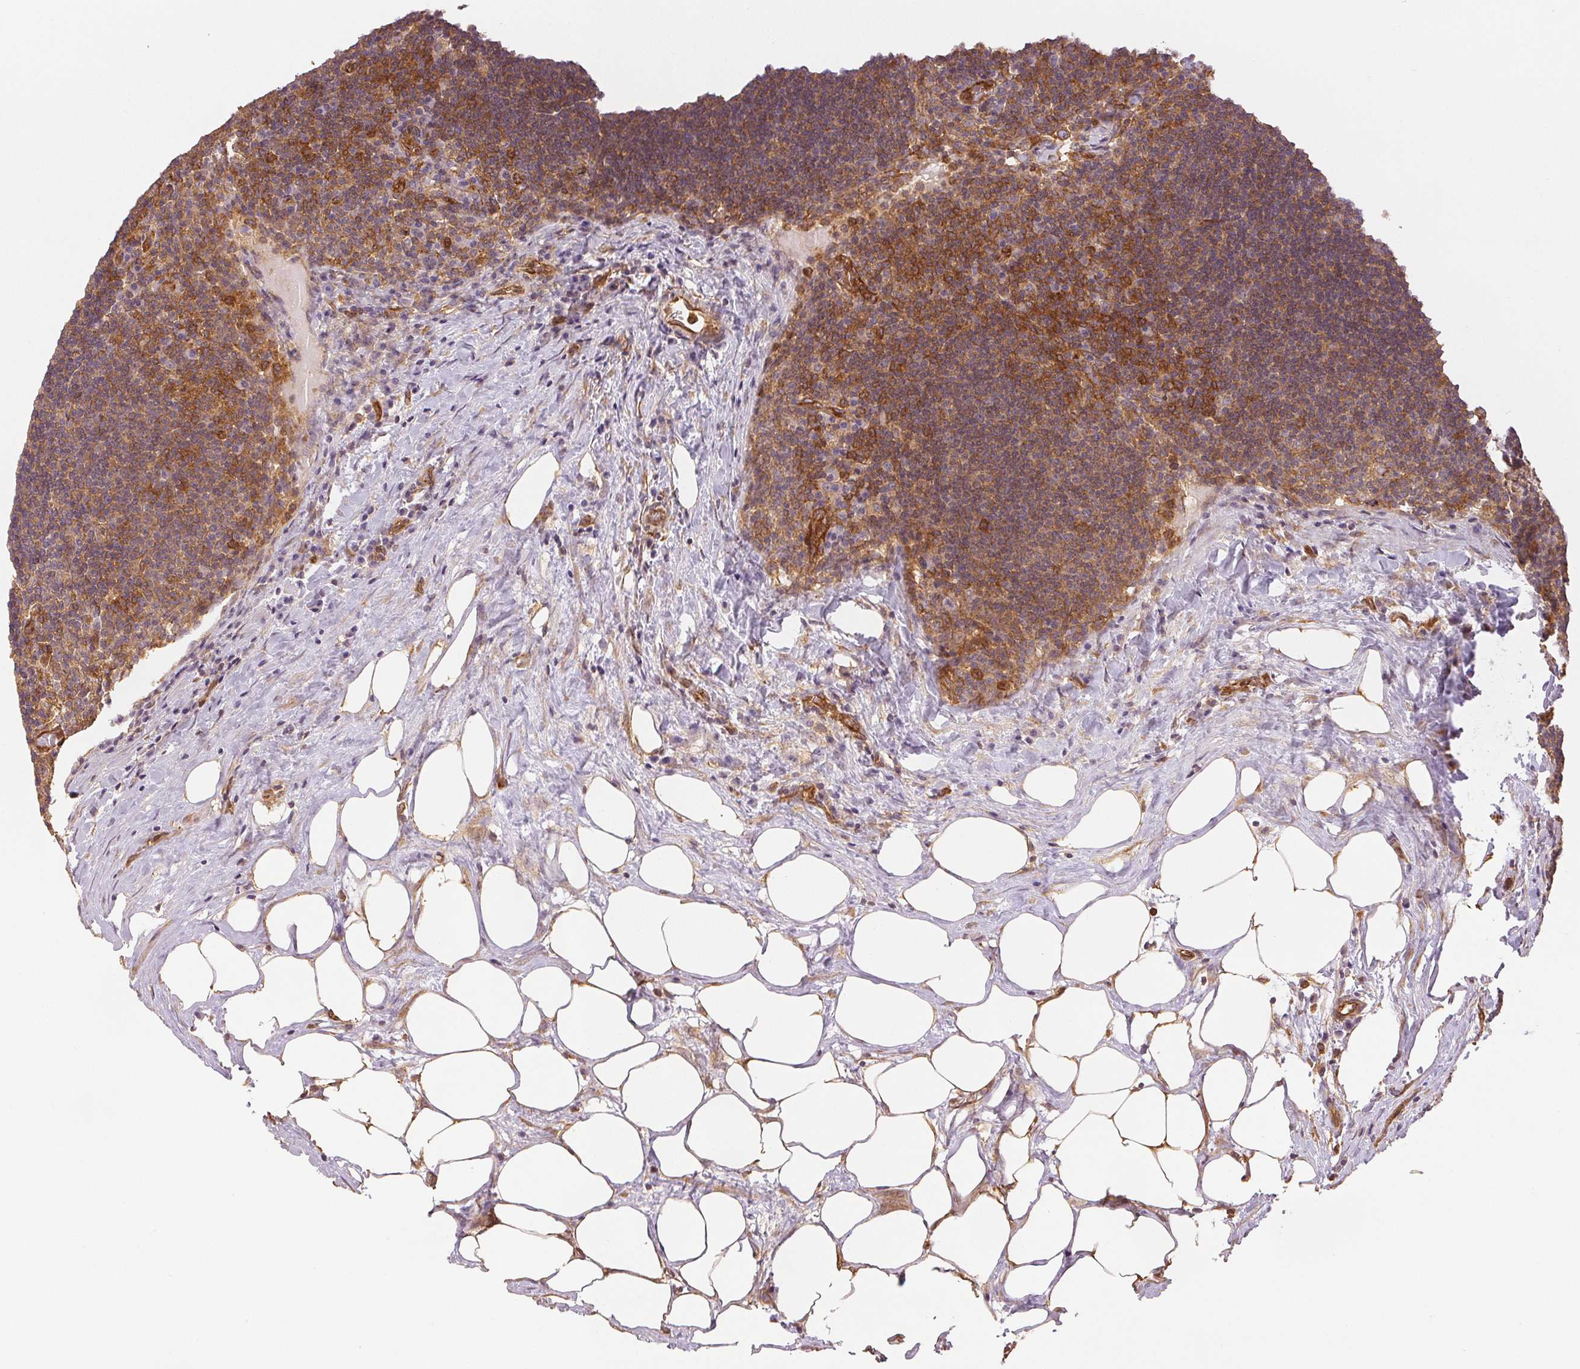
{"staining": {"intensity": "weak", "quantity": "25%-75%", "location": "cytoplasmic/membranous"}, "tissue": "lymph node", "cell_type": "Germinal center cells", "image_type": "normal", "snomed": [{"axis": "morphology", "description": "Normal tissue, NOS"}, {"axis": "topography", "description": "Lymph node"}], "caption": "A histopathology image of lymph node stained for a protein reveals weak cytoplasmic/membranous brown staining in germinal center cells. Immunohistochemistry (ihc) stains the protein in brown and the nuclei are stained blue.", "gene": "DIAPH2", "patient": {"sex": "male", "age": 67}}